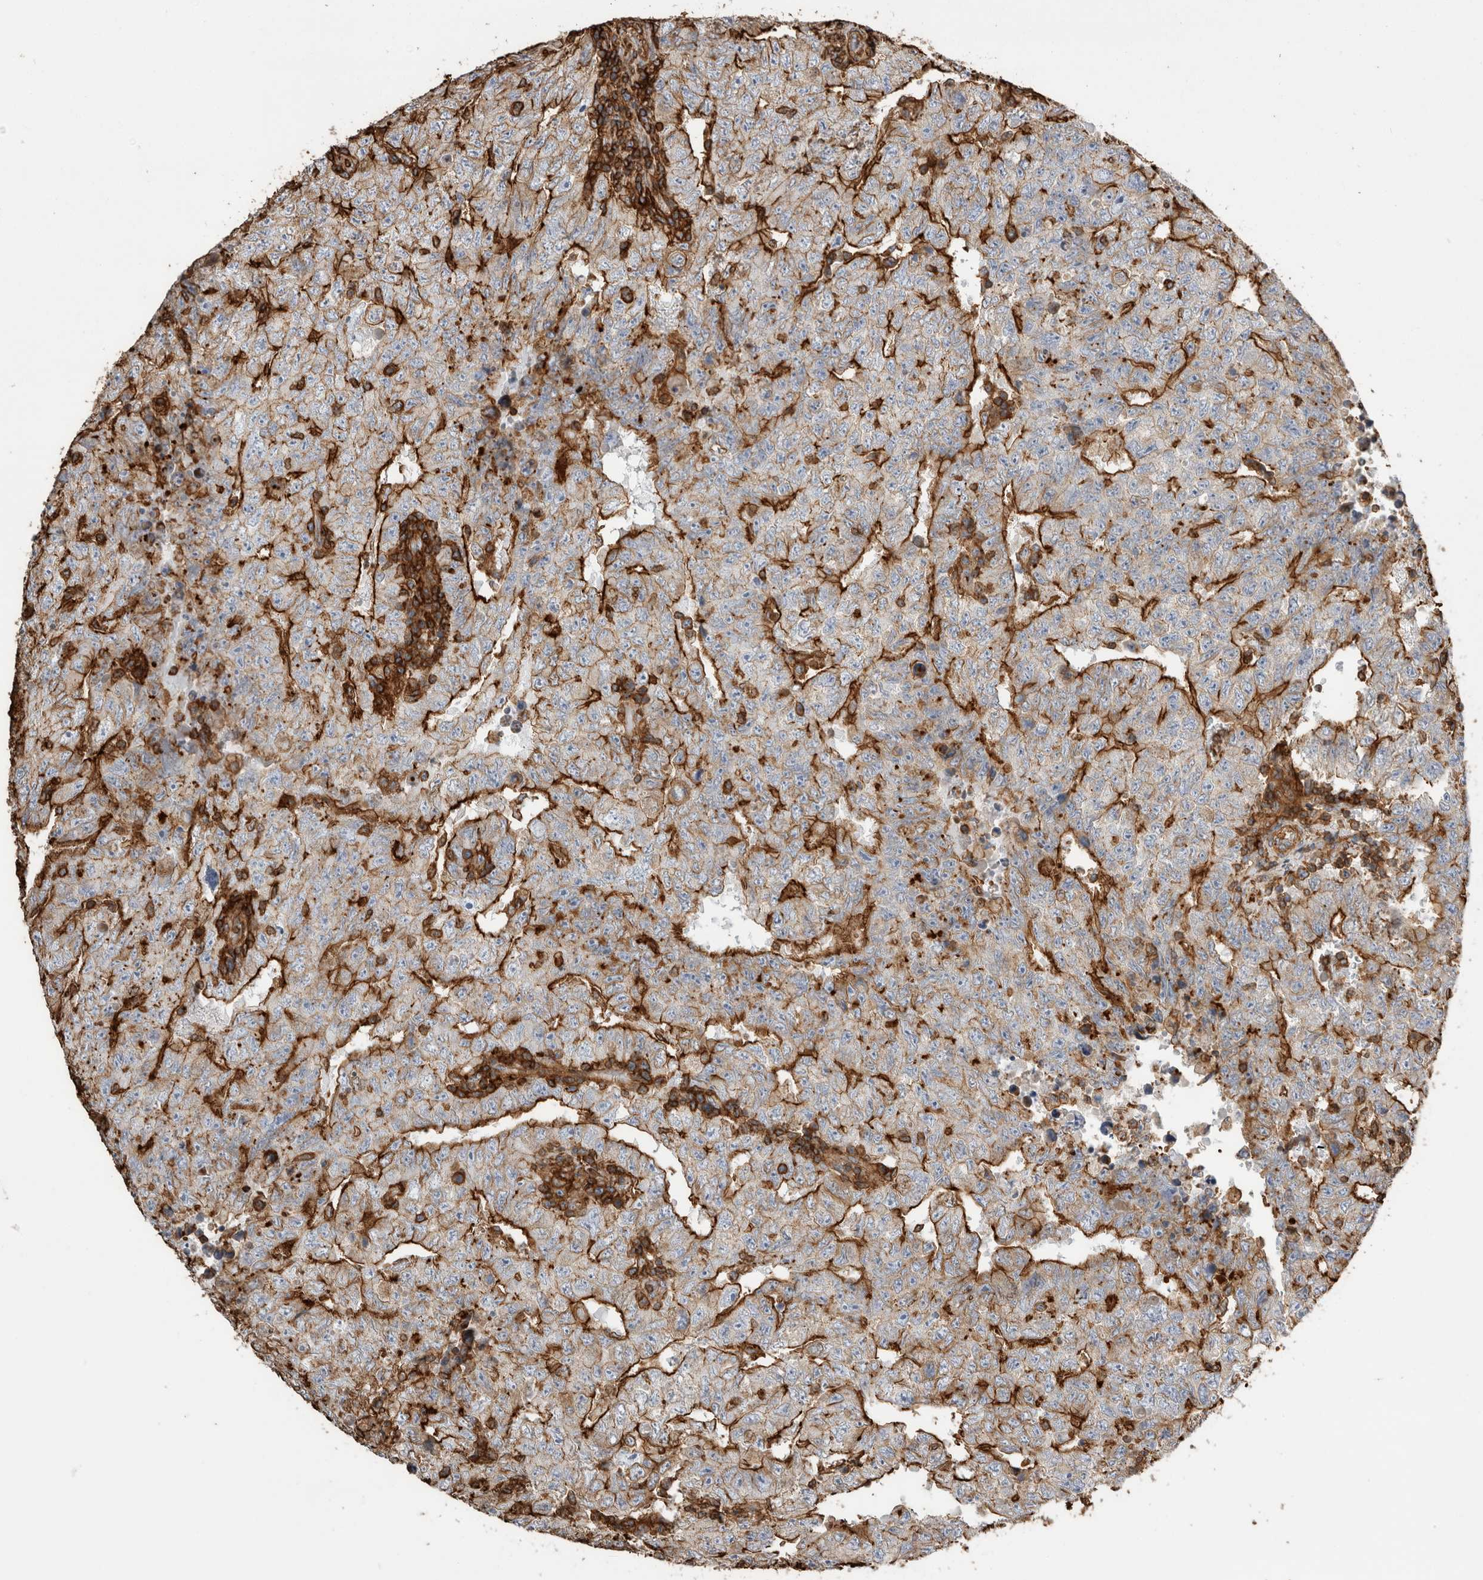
{"staining": {"intensity": "strong", "quantity": "25%-75%", "location": "cytoplasmic/membranous"}, "tissue": "testis cancer", "cell_type": "Tumor cells", "image_type": "cancer", "snomed": [{"axis": "morphology", "description": "Carcinoma, Embryonal, NOS"}, {"axis": "topography", "description": "Testis"}], "caption": "Strong cytoplasmic/membranous staining is present in about 25%-75% of tumor cells in testis embryonal carcinoma. (brown staining indicates protein expression, while blue staining denotes nuclei).", "gene": "GPER1", "patient": {"sex": "male", "age": 26}}